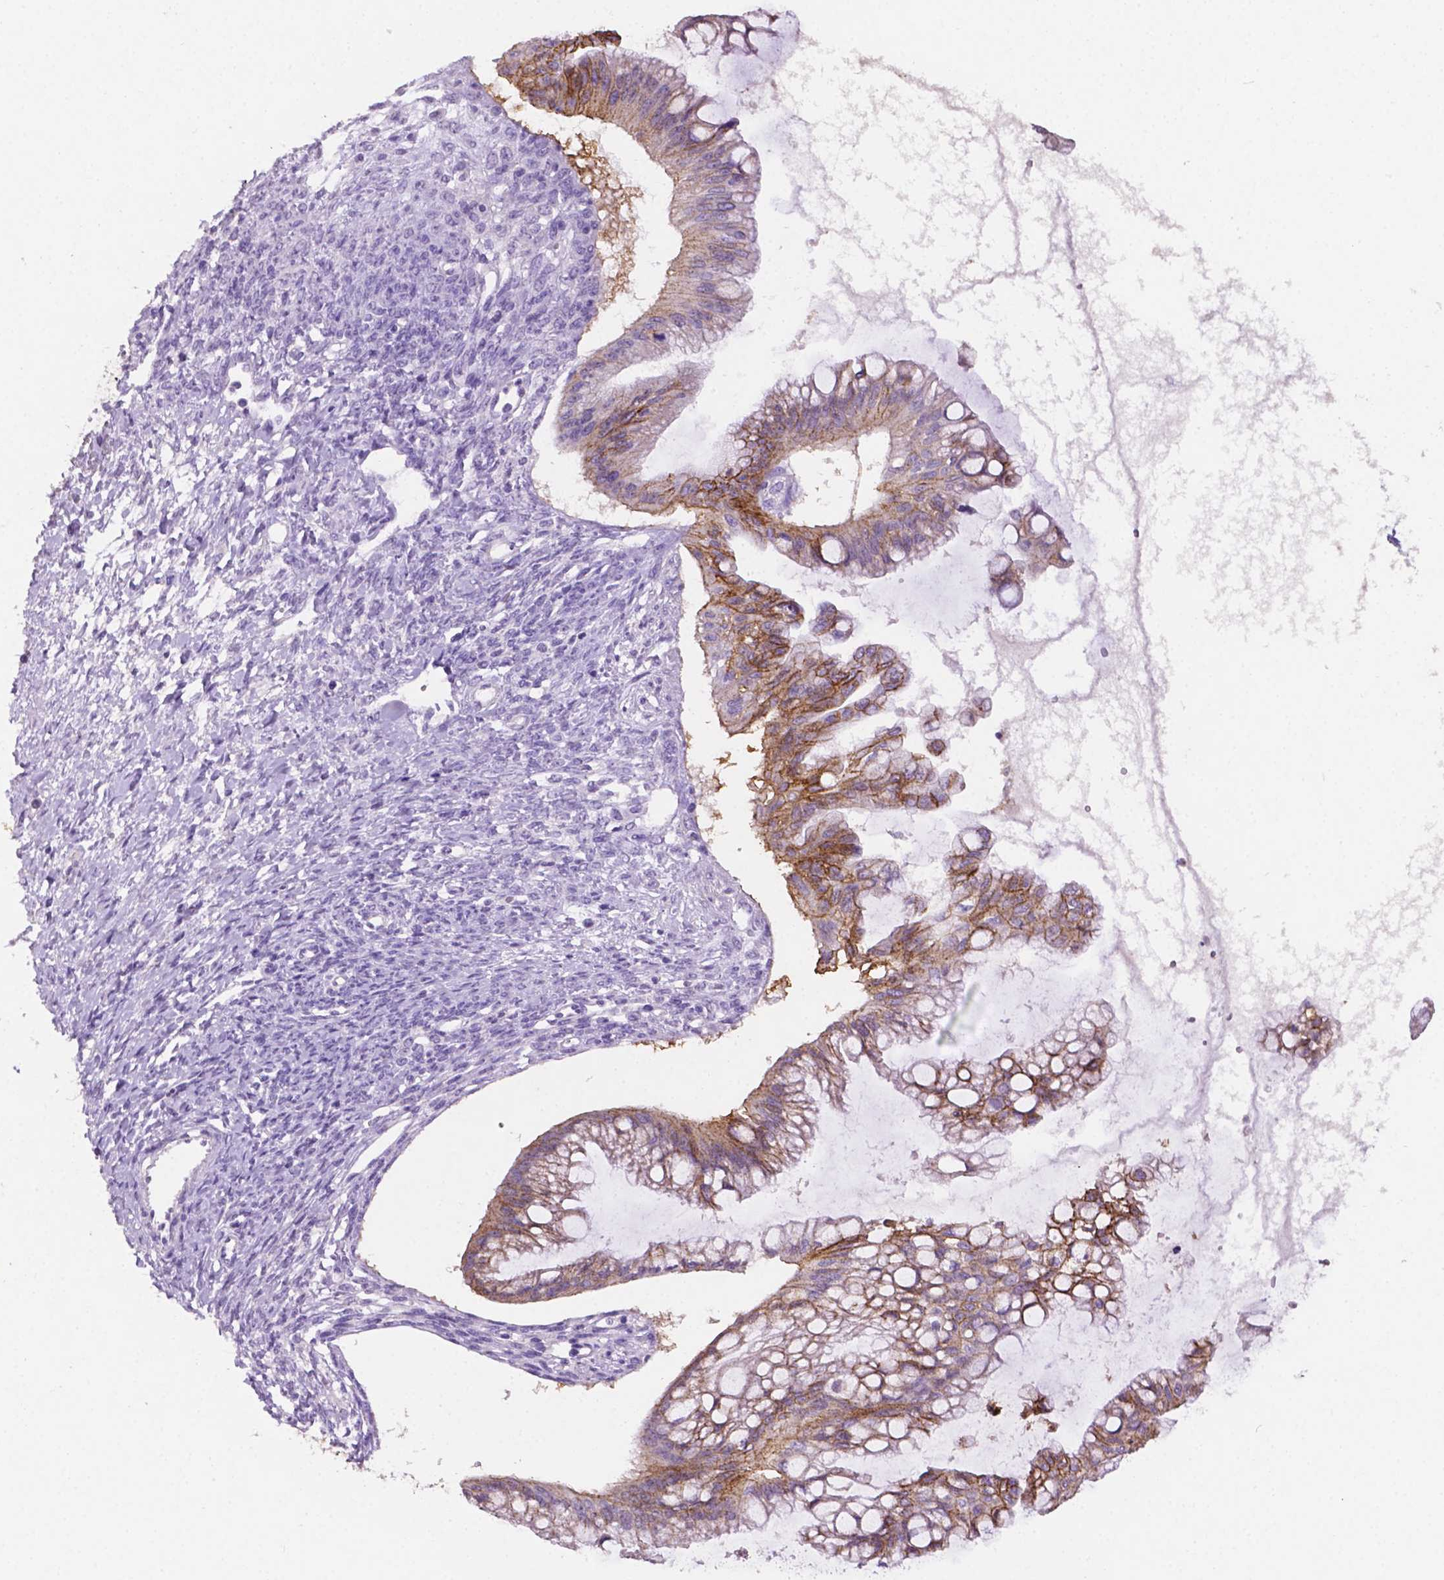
{"staining": {"intensity": "moderate", "quantity": "25%-75%", "location": "cytoplasmic/membranous"}, "tissue": "ovarian cancer", "cell_type": "Tumor cells", "image_type": "cancer", "snomed": [{"axis": "morphology", "description": "Cystadenocarcinoma, mucinous, NOS"}, {"axis": "topography", "description": "Ovary"}], "caption": "Human ovarian mucinous cystadenocarcinoma stained with a protein marker displays moderate staining in tumor cells.", "gene": "TACSTD2", "patient": {"sex": "female", "age": 73}}